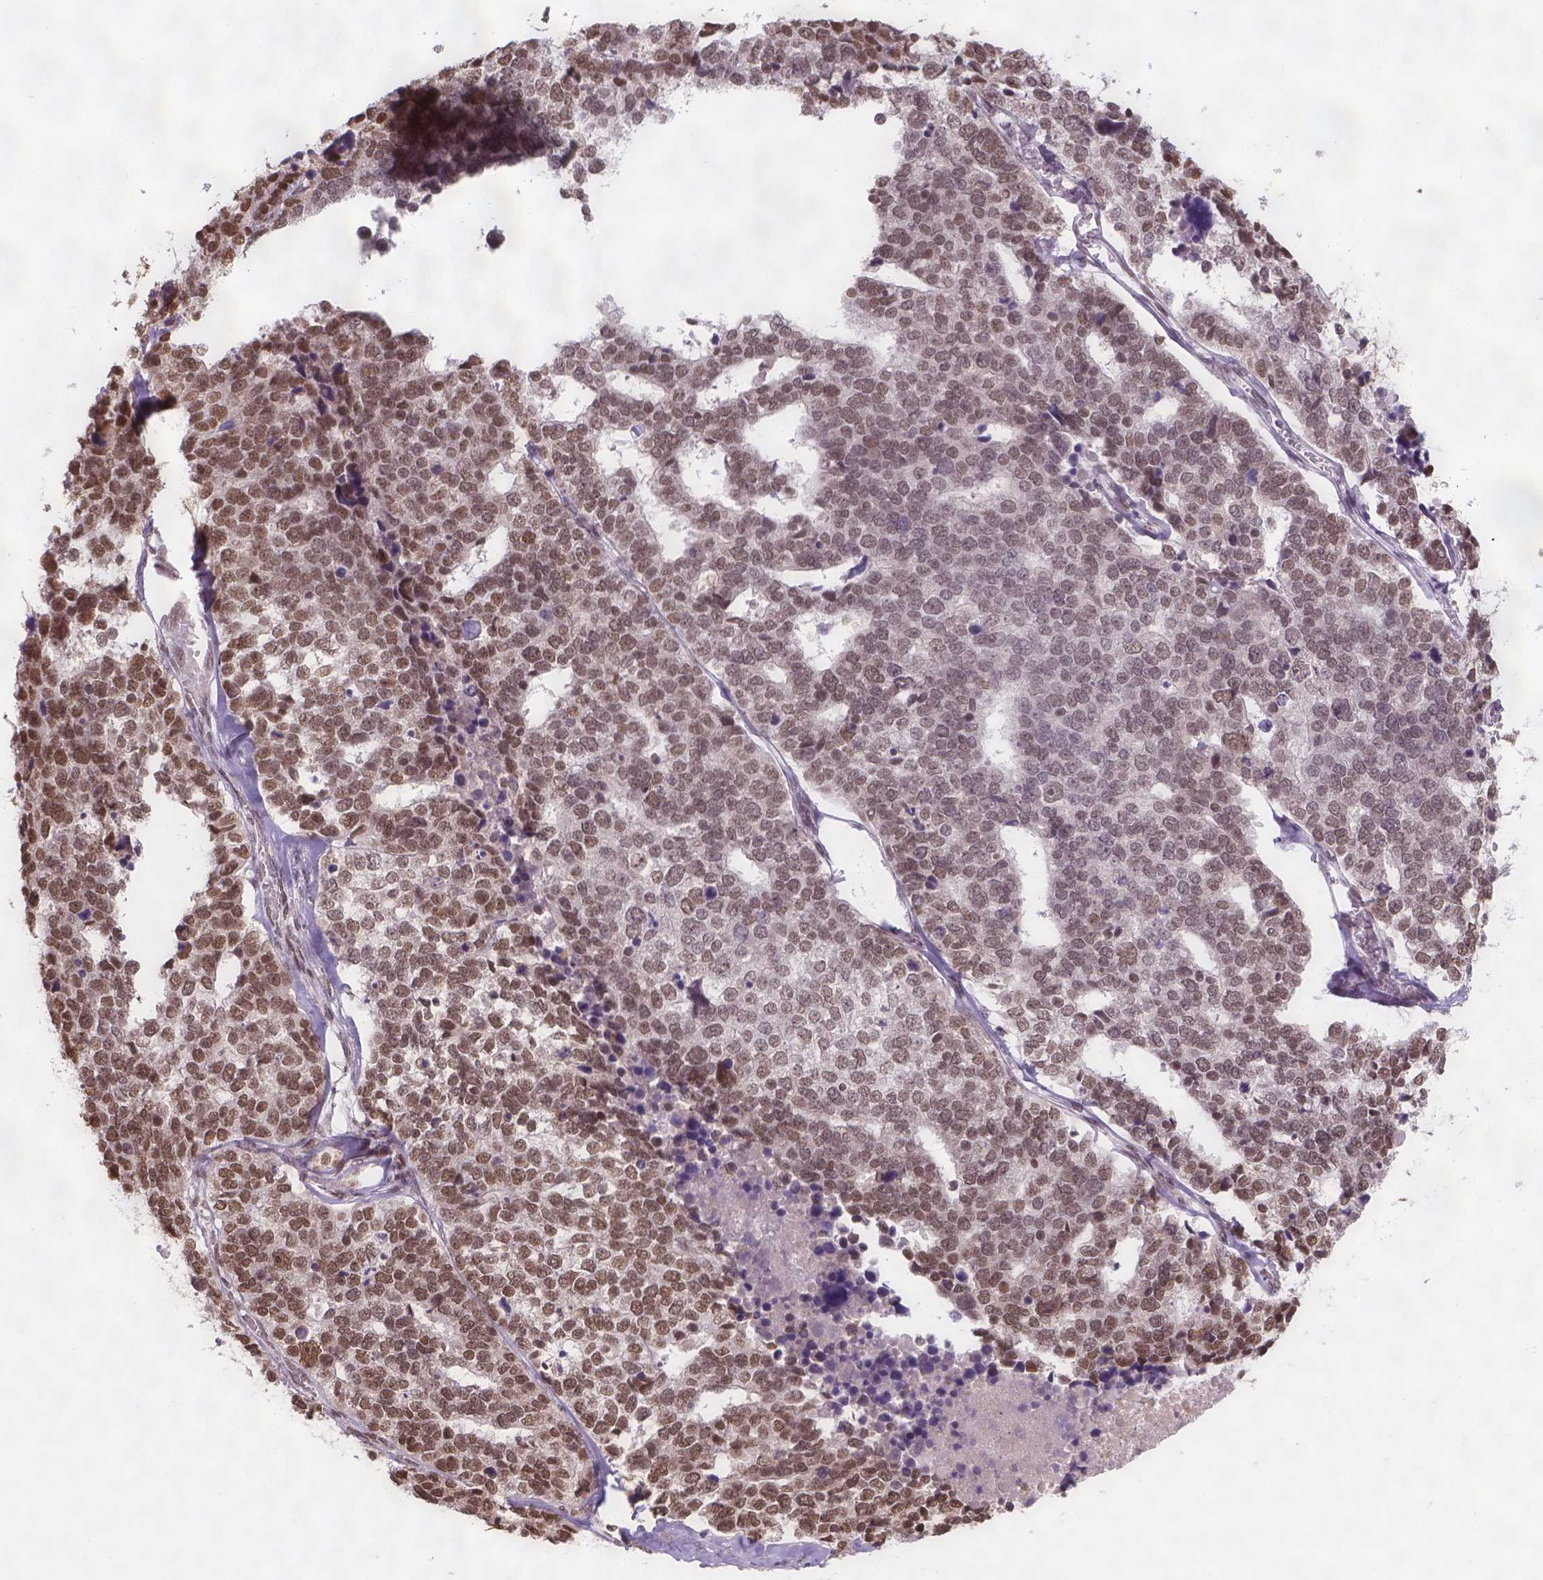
{"staining": {"intensity": "moderate", "quantity": ">75%", "location": "nuclear"}, "tissue": "stomach cancer", "cell_type": "Tumor cells", "image_type": "cancer", "snomed": [{"axis": "morphology", "description": "Adenocarcinoma, NOS"}, {"axis": "topography", "description": "Stomach"}], "caption": "Protein expression analysis of human stomach cancer reveals moderate nuclear expression in approximately >75% of tumor cells.", "gene": "FANCE", "patient": {"sex": "male", "age": 69}}